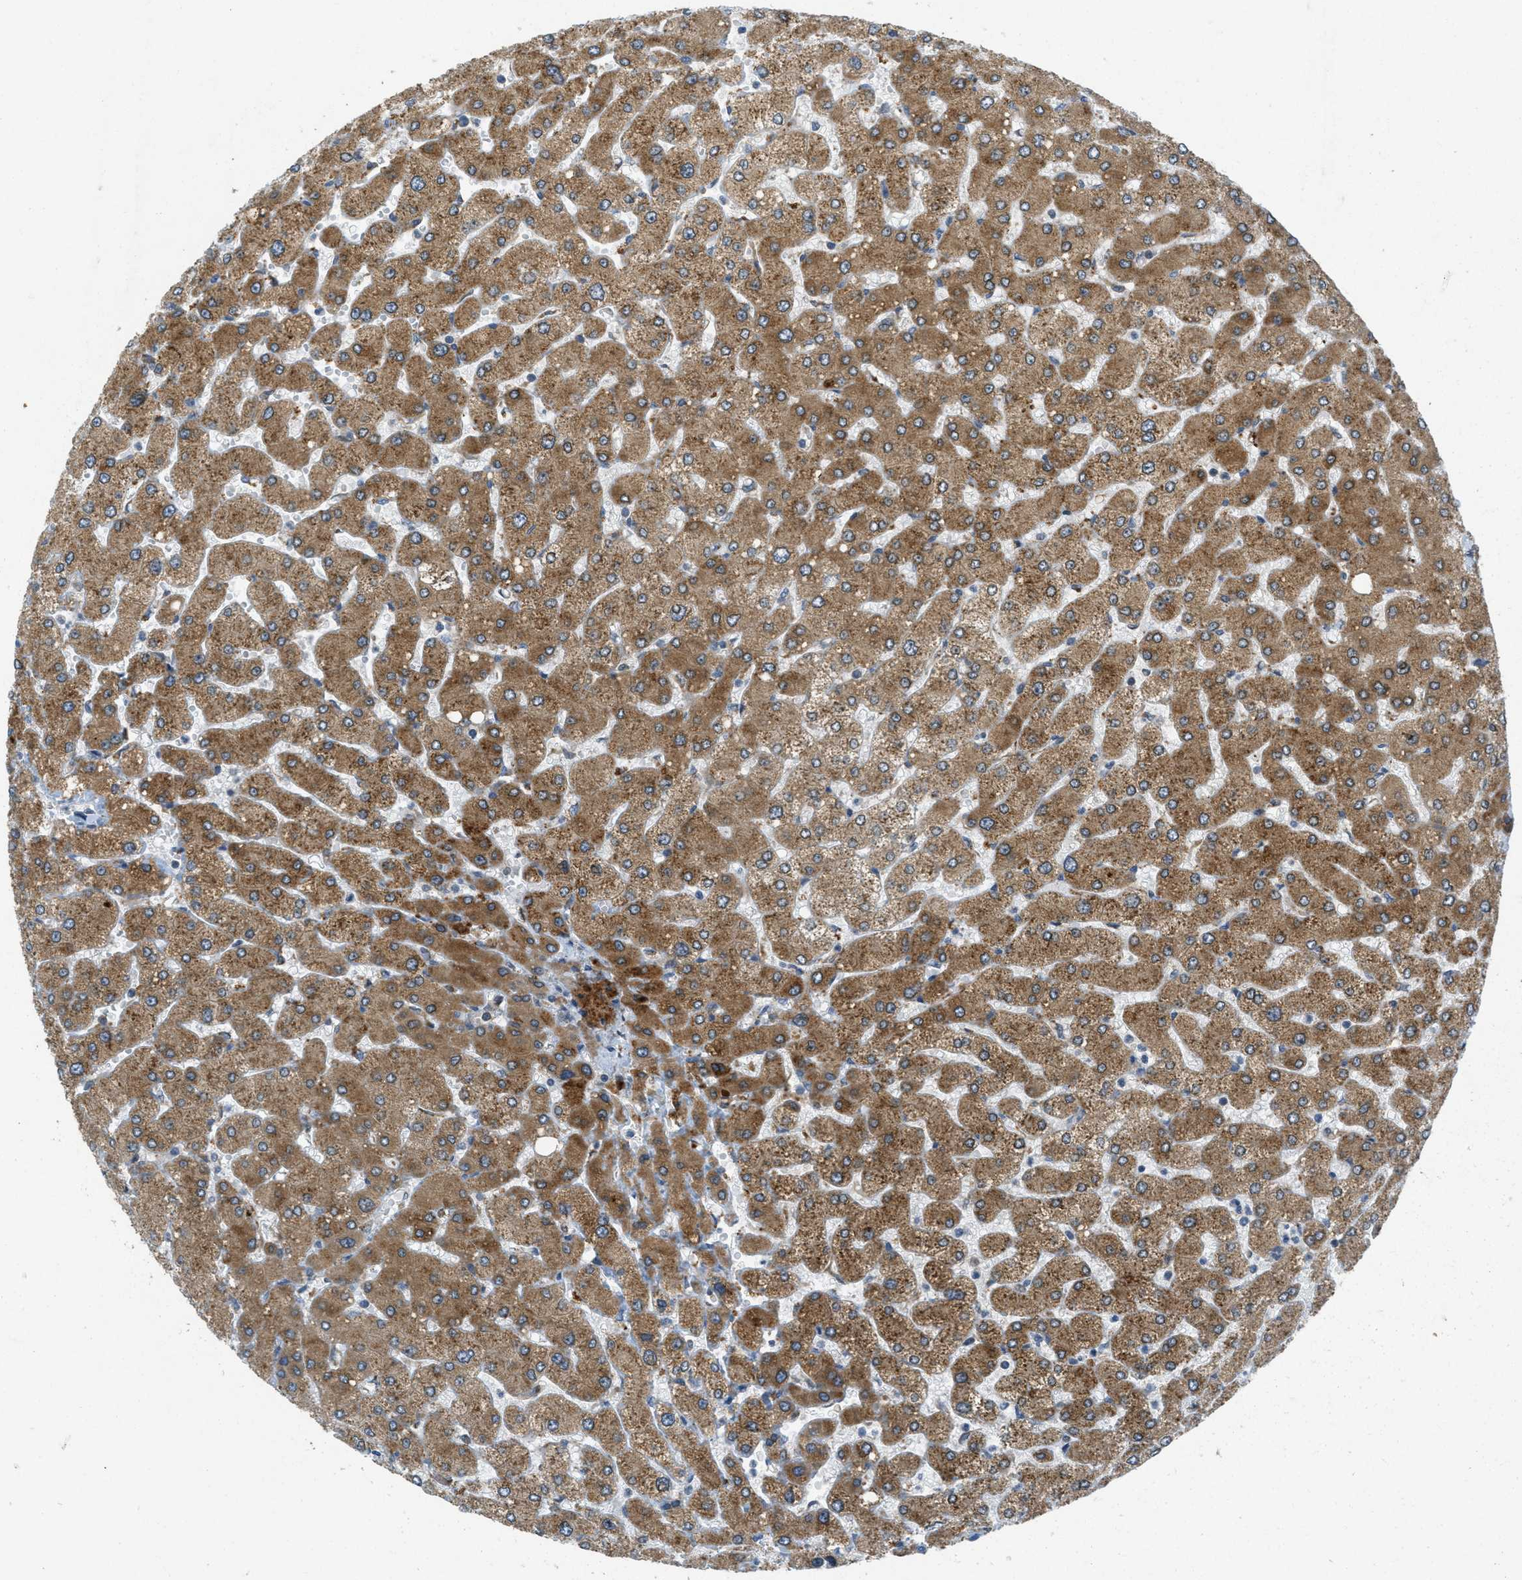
{"staining": {"intensity": "weak", "quantity": ">75%", "location": "cytoplasmic/membranous"}, "tissue": "liver", "cell_type": "Cholangiocytes", "image_type": "normal", "snomed": [{"axis": "morphology", "description": "Normal tissue, NOS"}, {"axis": "topography", "description": "Liver"}], "caption": "Immunohistochemistry (IHC) histopathology image of unremarkable liver: human liver stained using immunohistochemistry (IHC) reveals low levels of weak protein expression localized specifically in the cytoplasmic/membranous of cholangiocytes, appearing as a cytoplasmic/membranous brown color.", "gene": "SIGMAR1", "patient": {"sex": "male", "age": 55}}